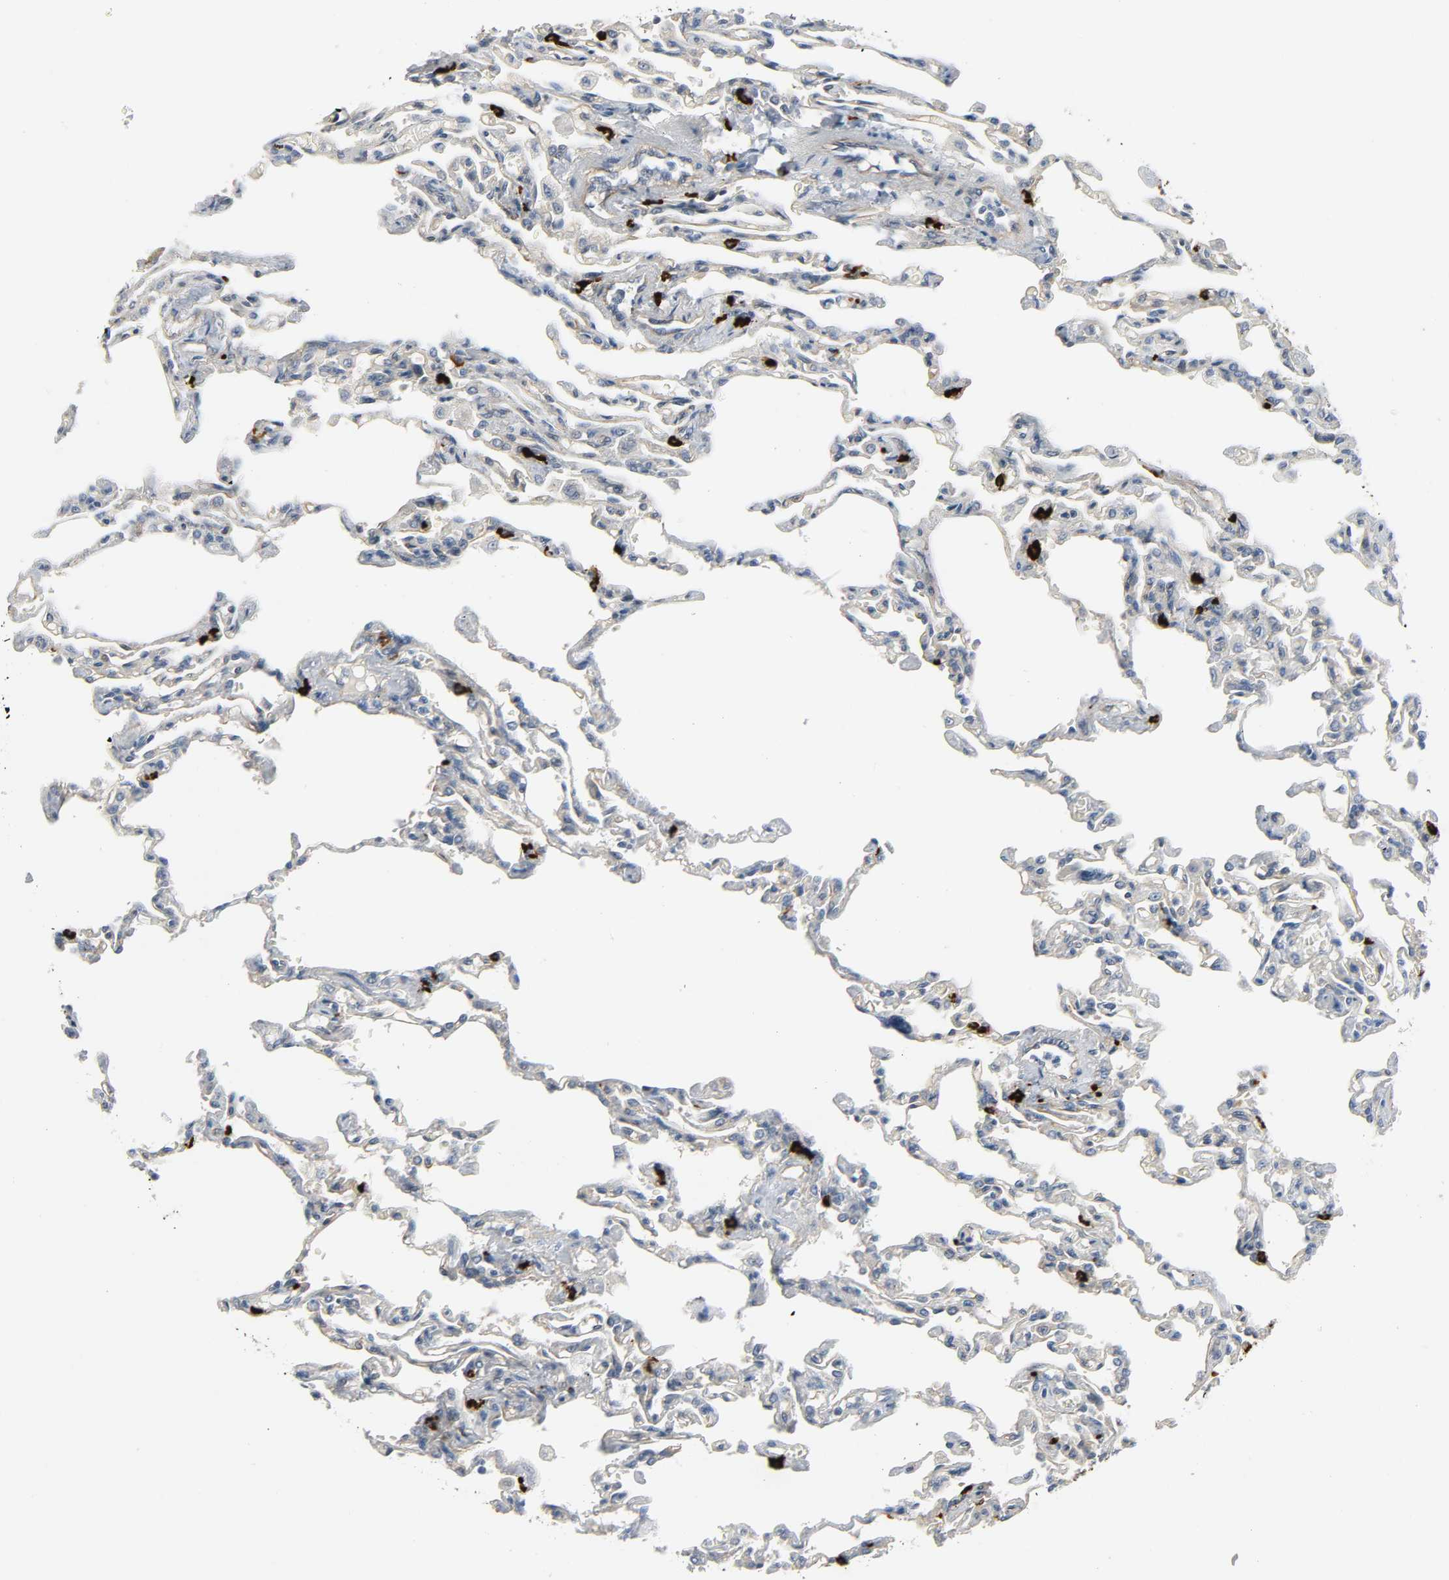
{"staining": {"intensity": "negative", "quantity": "none", "location": "none"}, "tissue": "lung", "cell_type": "Alveolar cells", "image_type": "normal", "snomed": [{"axis": "morphology", "description": "Normal tissue, NOS"}, {"axis": "topography", "description": "Lung"}], "caption": "Alveolar cells show no significant positivity in normal lung.", "gene": "LIMCH1", "patient": {"sex": "male", "age": 21}}